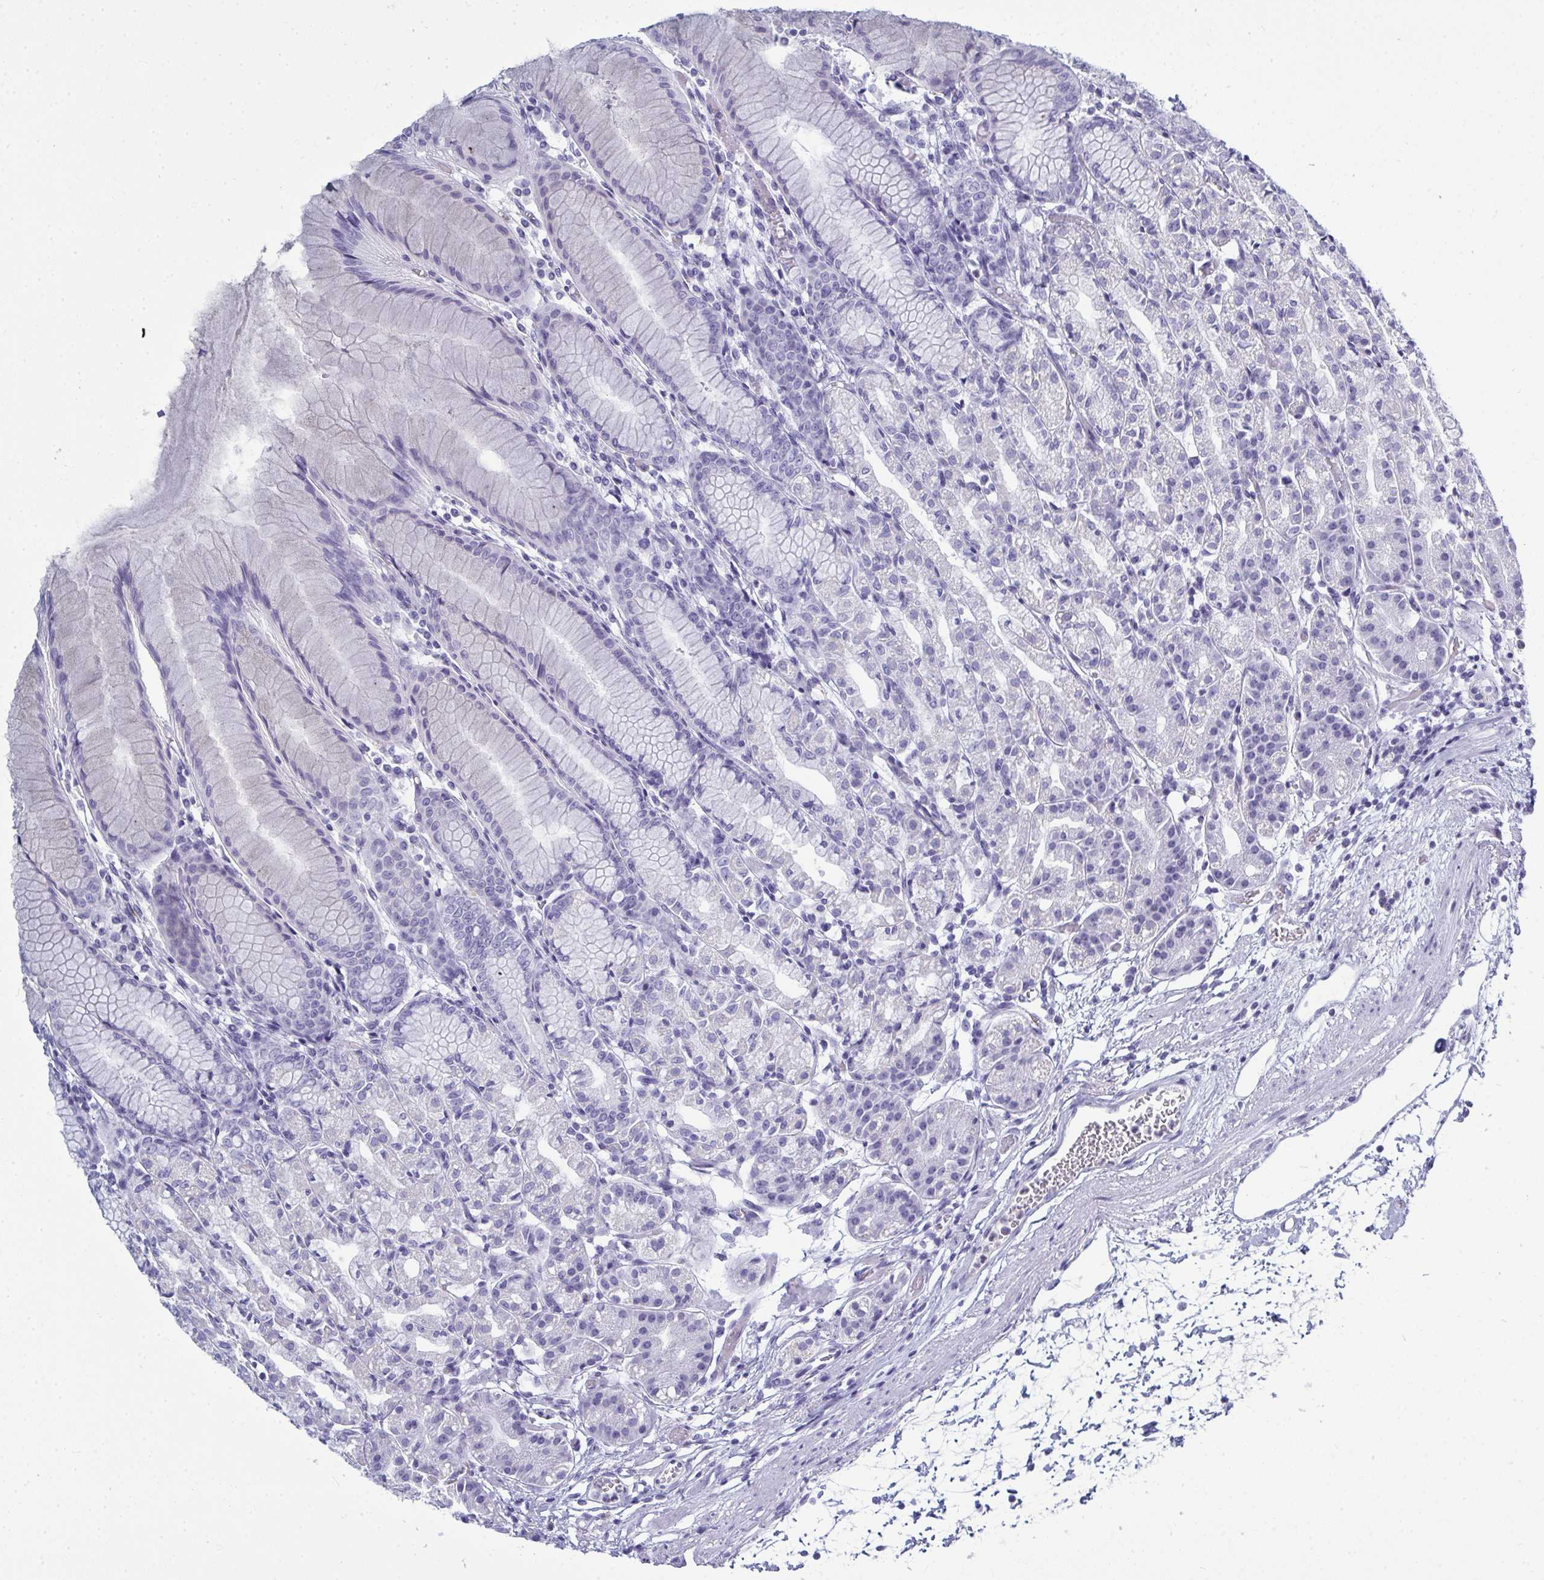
{"staining": {"intensity": "negative", "quantity": "none", "location": "none"}, "tissue": "stomach", "cell_type": "Glandular cells", "image_type": "normal", "snomed": [{"axis": "morphology", "description": "Normal tissue, NOS"}, {"axis": "topography", "description": "Stomach"}], "caption": "Glandular cells show no significant positivity in benign stomach.", "gene": "SERPINB10", "patient": {"sex": "female", "age": 57}}